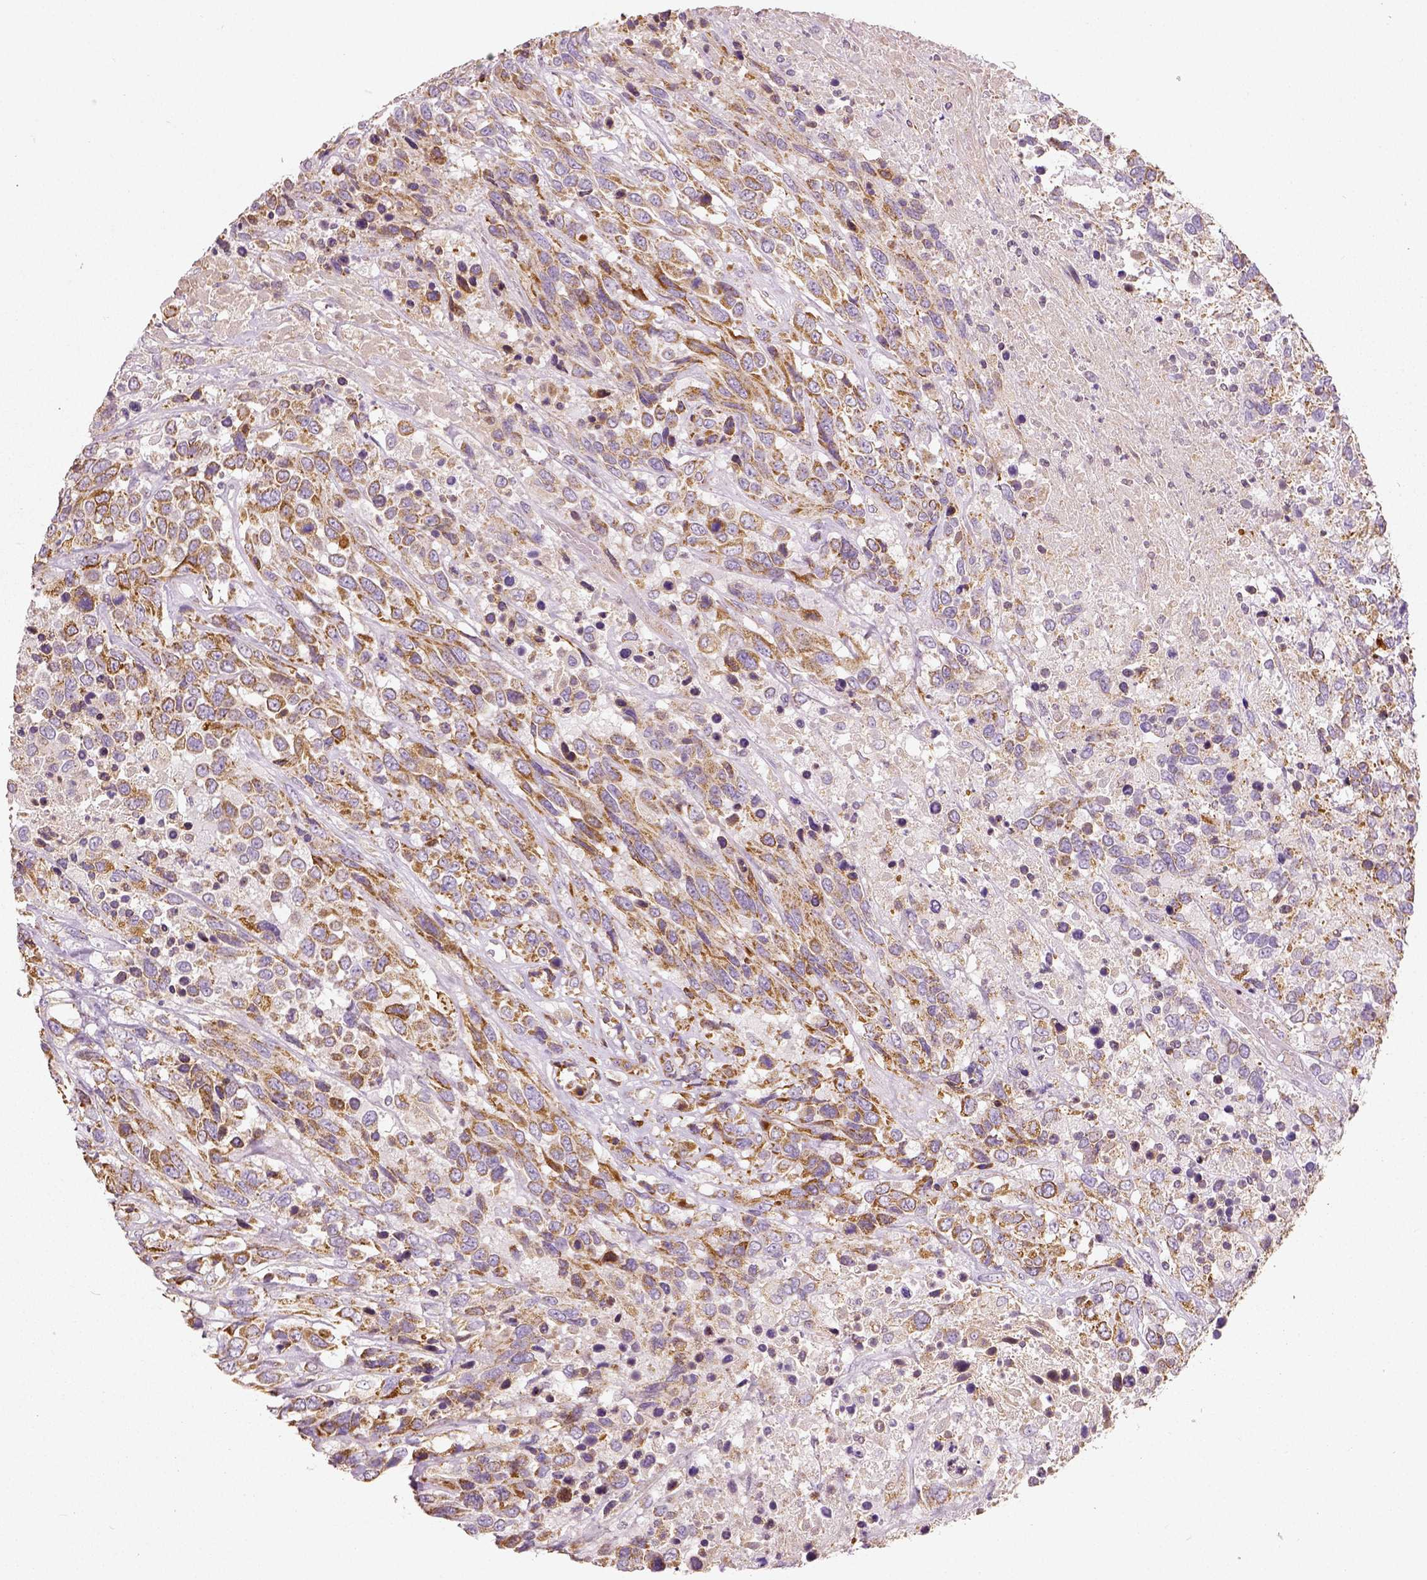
{"staining": {"intensity": "moderate", "quantity": ">75%", "location": "cytoplasmic/membranous"}, "tissue": "urothelial cancer", "cell_type": "Tumor cells", "image_type": "cancer", "snomed": [{"axis": "morphology", "description": "Urothelial carcinoma, High grade"}, {"axis": "topography", "description": "Urinary bladder"}], "caption": "Urothelial carcinoma (high-grade) stained for a protein (brown) shows moderate cytoplasmic/membranous positive staining in approximately >75% of tumor cells.", "gene": "PGAM5", "patient": {"sex": "female", "age": 70}}